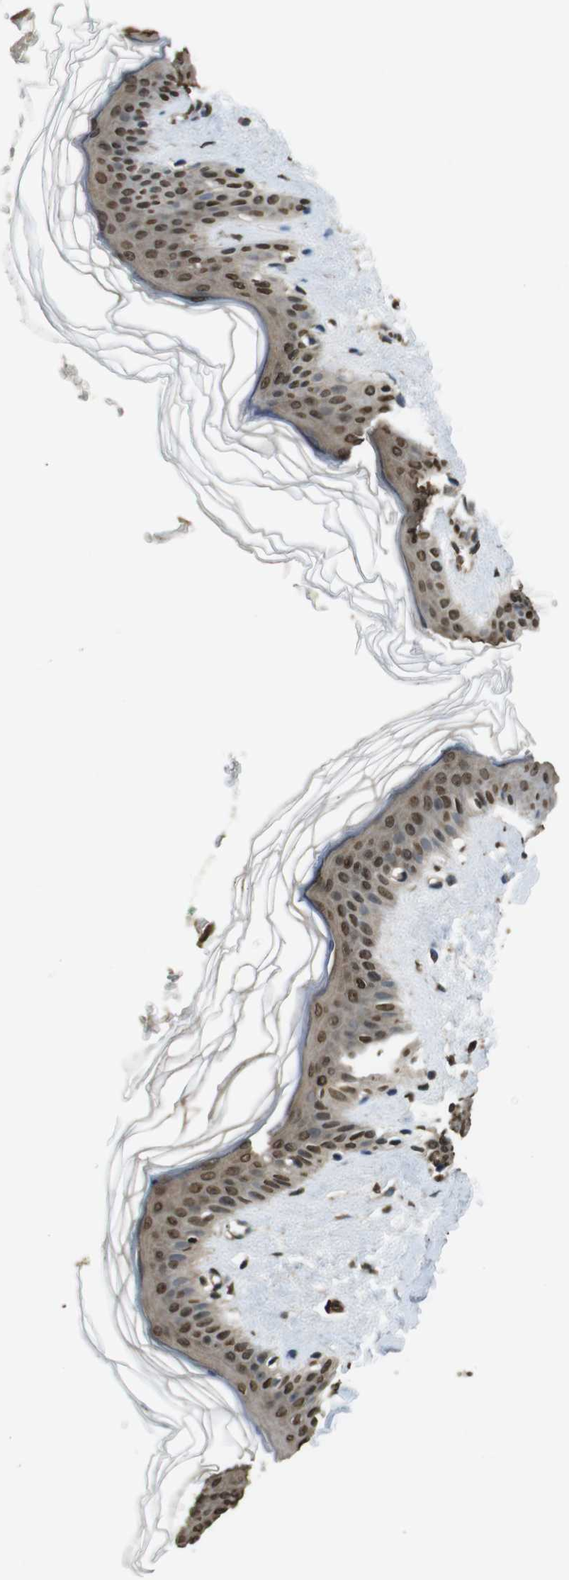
{"staining": {"intensity": "moderate", "quantity": ">75%", "location": "nuclear"}, "tissue": "skin", "cell_type": "Fibroblasts", "image_type": "normal", "snomed": [{"axis": "morphology", "description": "Normal tissue, NOS"}, {"axis": "topography", "description": "Skin"}], "caption": "IHC histopathology image of unremarkable skin: human skin stained using immunohistochemistry (IHC) demonstrates medium levels of moderate protein expression localized specifically in the nuclear of fibroblasts, appearing as a nuclear brown color.", "gene": "MAF", "patient": {"sex": "female", "age": 41}}